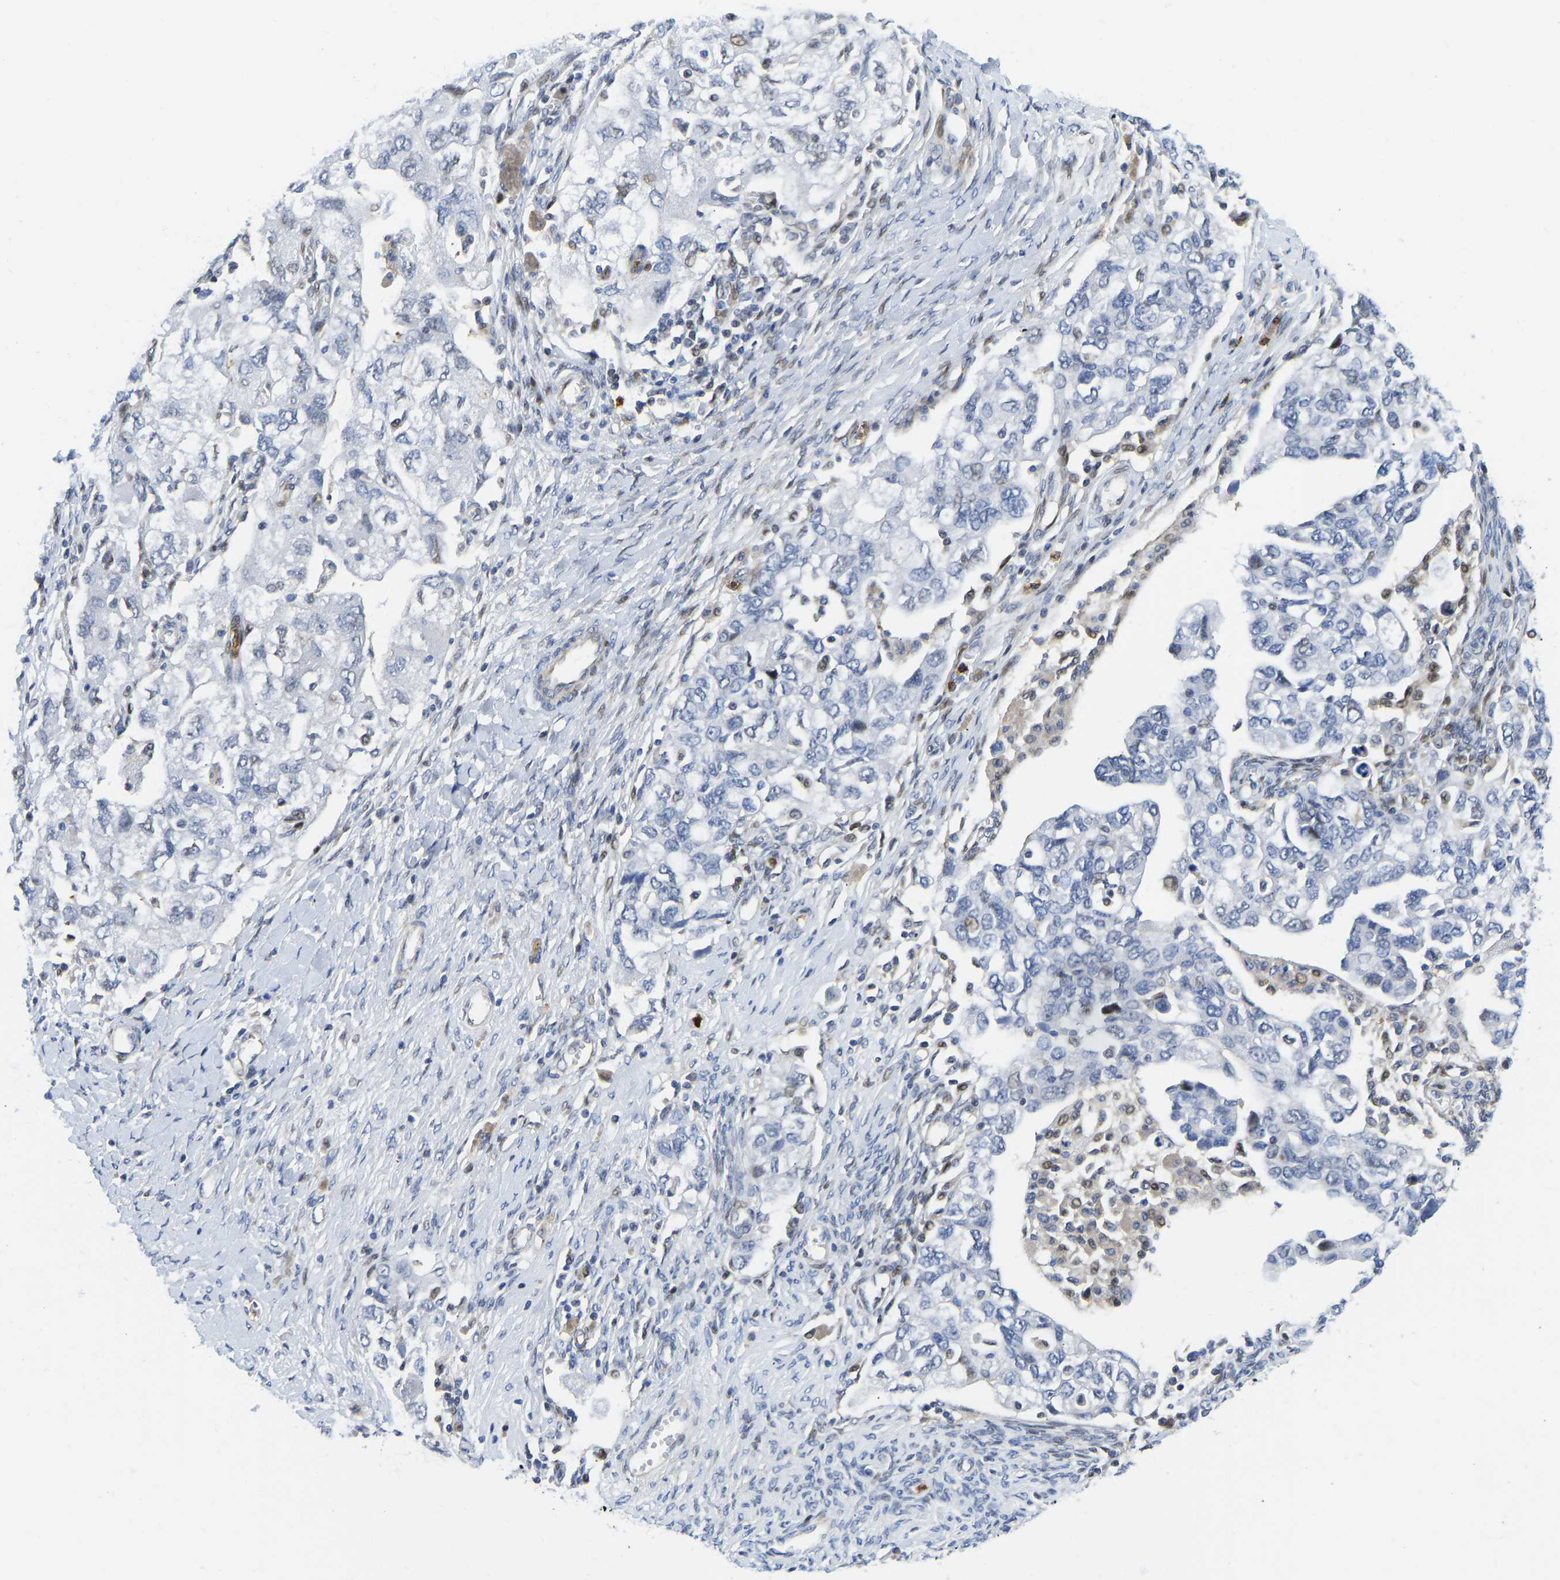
{"staining": {"intensity": "negative", "quantity": "none", "location": "none"}, "tissue": "ovarian cancer", "cell_type": "Tumor cells", "image_type": "cancer", "snomed": [{"axis": "morphology", "description": "Carcinoma, NOS"}, {"axis": "morphology", "description": "Cystadenocarcinoma, serous, NOS"}, {"axis": "topography", "description": "Ovary"}], "caption": "Immunohistochemical staining of serous cystadenocarcinoma (ovarian) demonstrates no significant expression in tumor cells.", "gene": "HDAC5", "patient": {"sex": "female", "age": 69}}